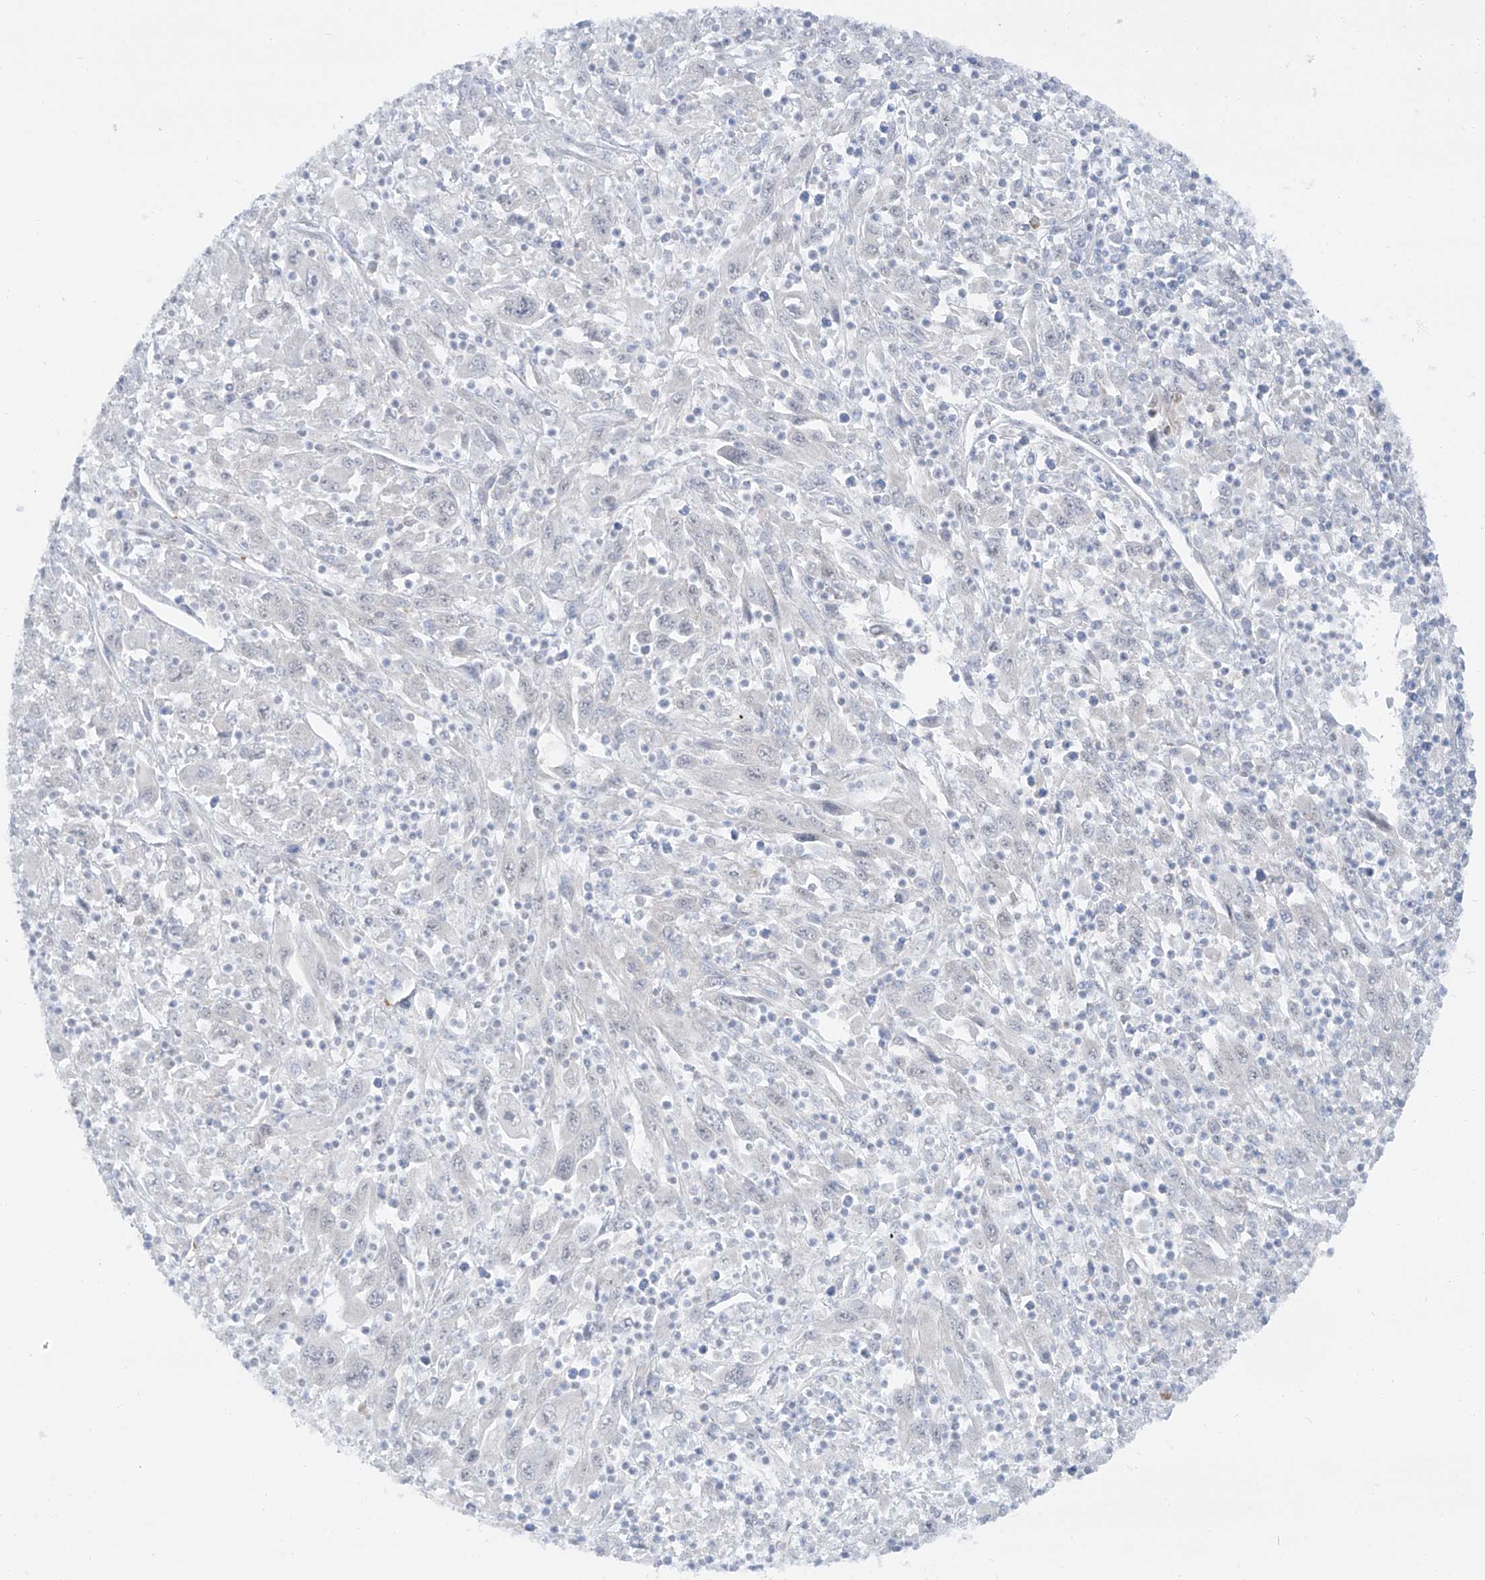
{"staining": {"intensity": "weak", "quantity": "<25%", "location": "cytoplasmic/membranous"}, "tissue": "melanoma", "cell_type": "Tumor cells", "image_type": "cancer", "snomed": [{"axis": "morphology", "description": "Malignant melanoma, Metastatic site"}, {"axis": "topography", "description": "Skin"}], "caption": "The image exhibits no significant expression in tumor cells of malignant melanoma (metastatic site).", "gene": "SIX4", "patient": {"sex": "female", "age": 56}}